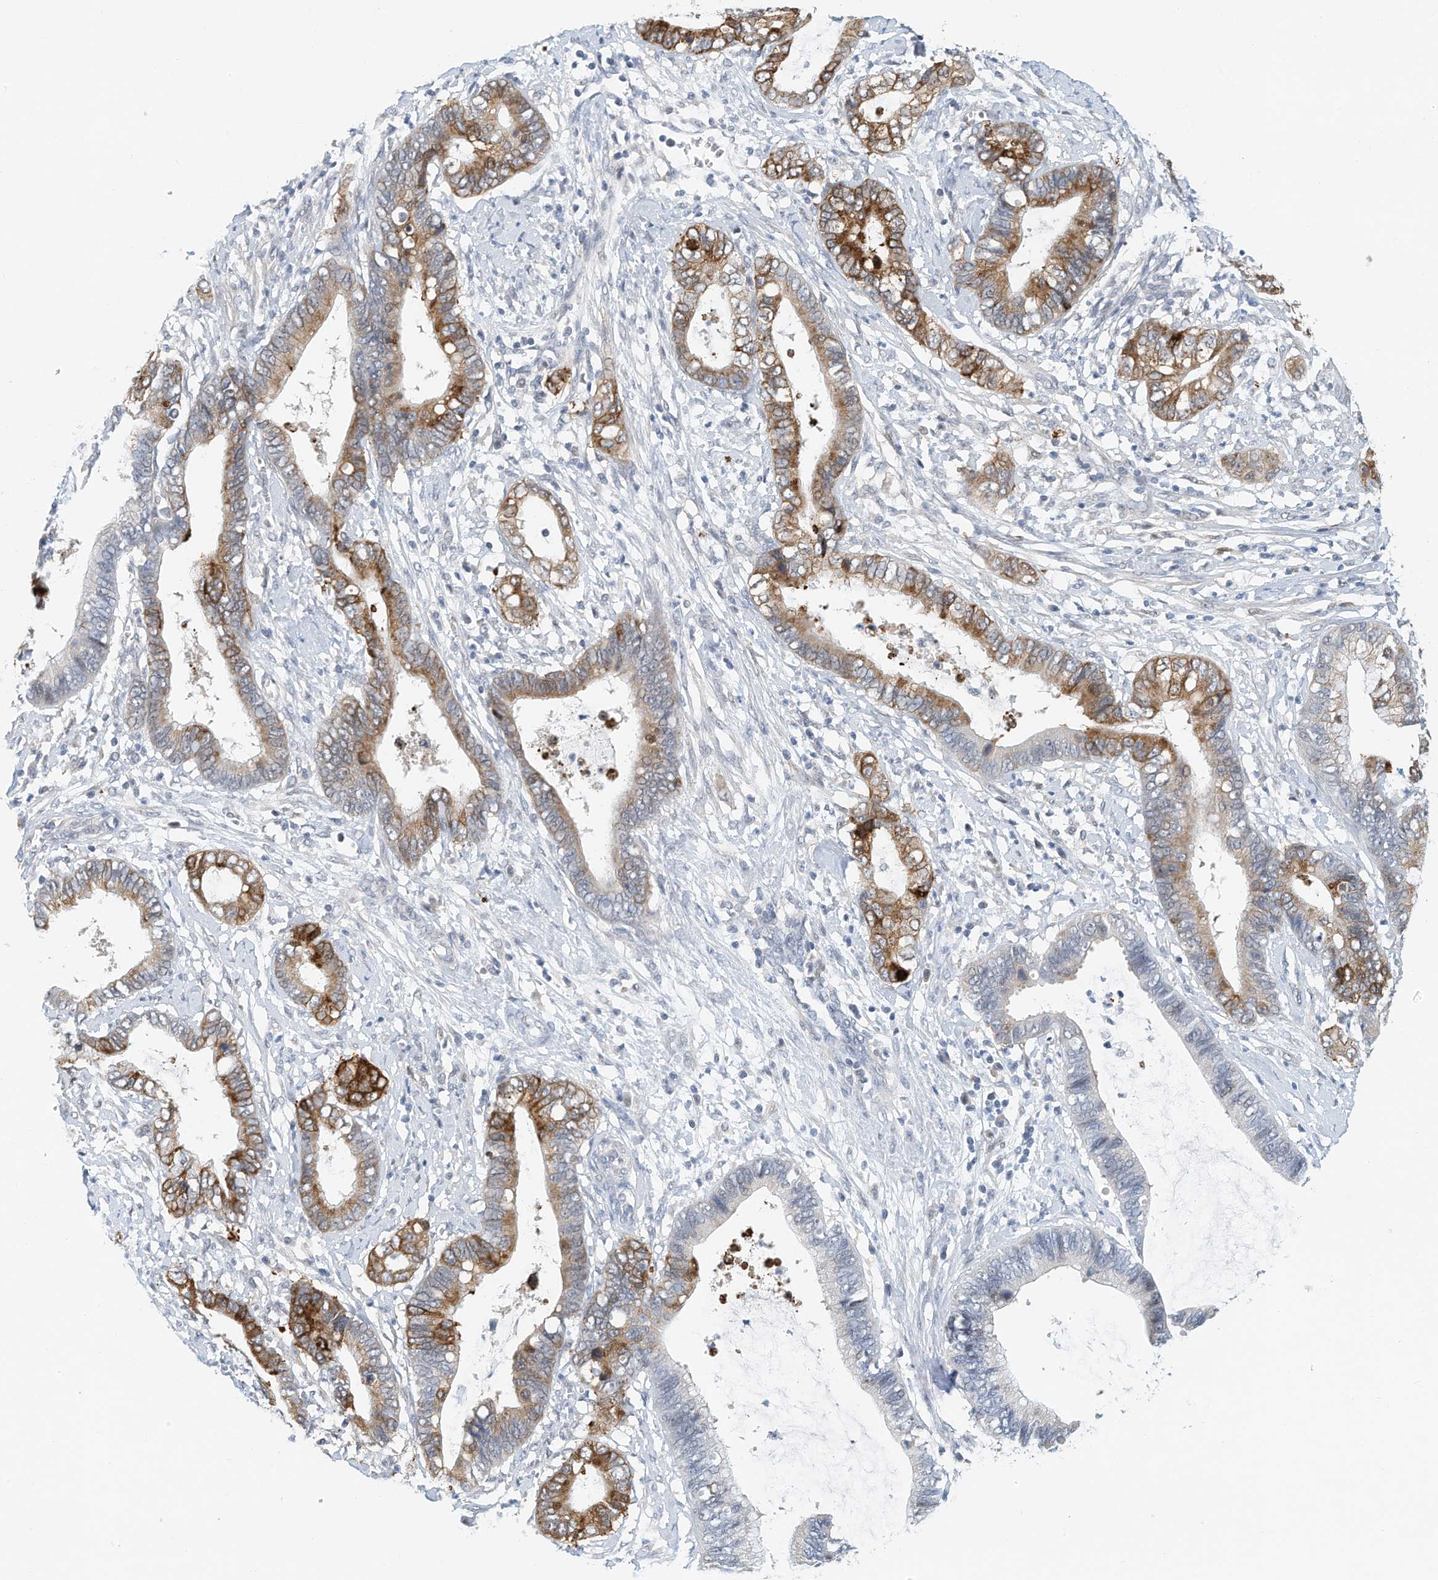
{"staining": {"intensity": "moderate", "quantity": ">75%", "location": "cytoplasmic/membranous"}, "tissue": "cervical cancer", "cell_type": "Tumor cells", "image_type": "cancer", "snomed": [{"axis": "morphology", "description": "Adenocarcinoma, NOS"}, {"axis": "topography", "description": "Cervix"}], "caption": "Adenocarcinoma (cervical) tissue displays moderate cytoplasmic/membranous positivity in approximately >75% of tumor cells, visualized by immunohistochemistry.", "gene": "ARHGAP28", "patient": {"sex": "female", "age": 44}}